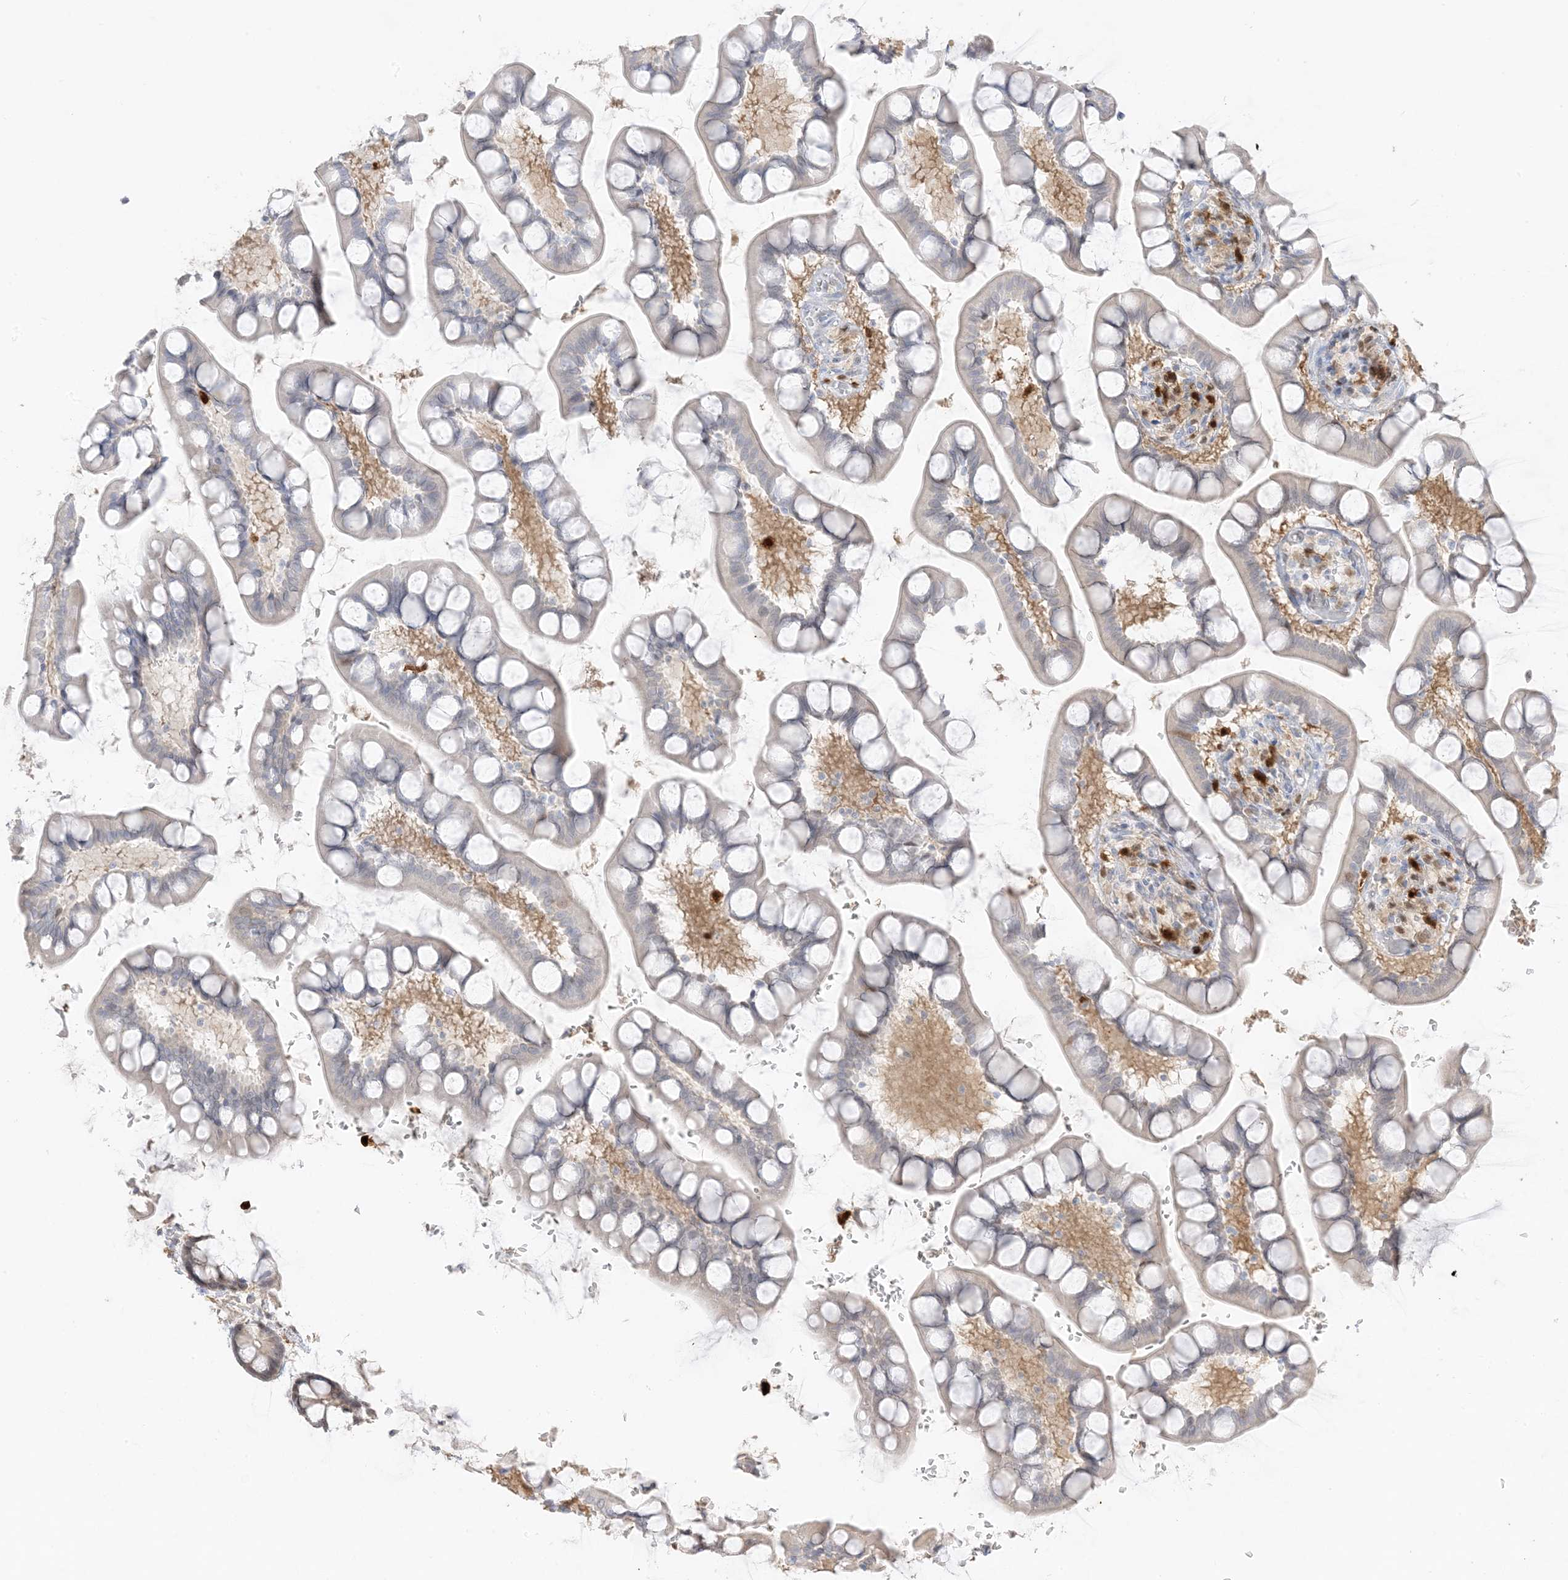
{"staining": {"intensity": "weak", "quantity": "<25%", "location": "cytoplasmic/membranous,nuclear"}, "tissue": "small intestine", "cell_type": "Glandular cells", "image_type": "normal", "snomed": [{"axis": "morphology", "description": "Normal tissue, NOS"}, {"axis": "topography", "description": "Small intestine"}], "caption": "This histopathology image is of benign small intestine stained with IHC to label a protein in brown with the nuclei are counter-stained blue. There is no expression in glandular cells. (DAB IHC with hematoxylin counter stain).", "gene": "GCA", "patient": {"sex": "male", "age": 52}}